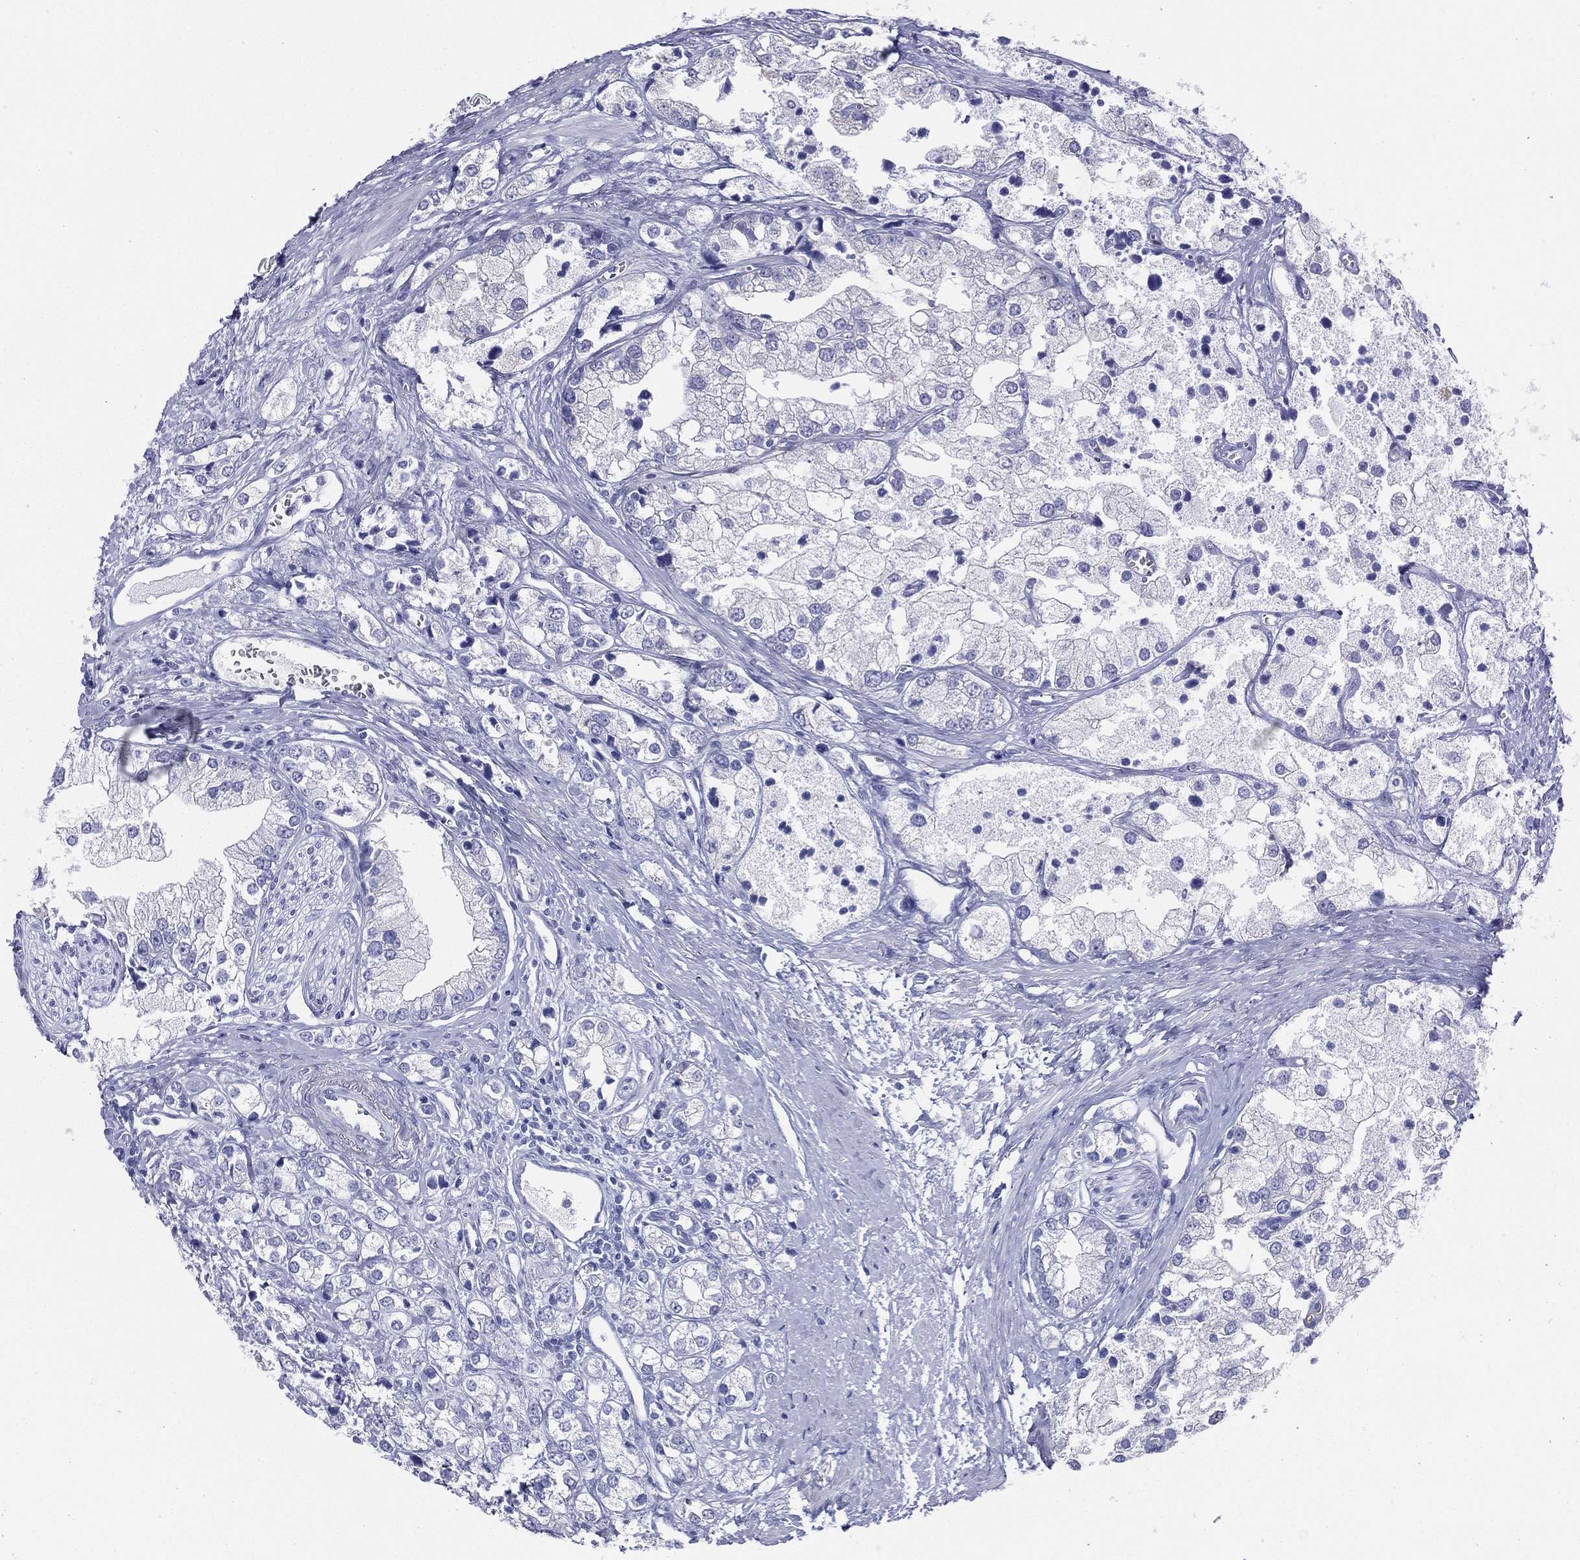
{"staining": {"intensity": "negative", "quantity": "none", "location": "none"}, "tissue": "prostate cancer", "cell_type": "Tumor cells", "image_type": "cancer", "snomed": [{"axis": "morphology", "description": "Adenocarcinoma, NOS"}, {"axis": "topography", "description": "Prostate and seminal vesicle, NOS"}, {"axis": "topography", "description": "Prostate"}], "caption": "Micrograph shows no protein staining in tumor cells of adenocarcinoma (prostate) tissue.", "gene": "RSPH4A", "patient": {"sex": "male", "age": 79}}